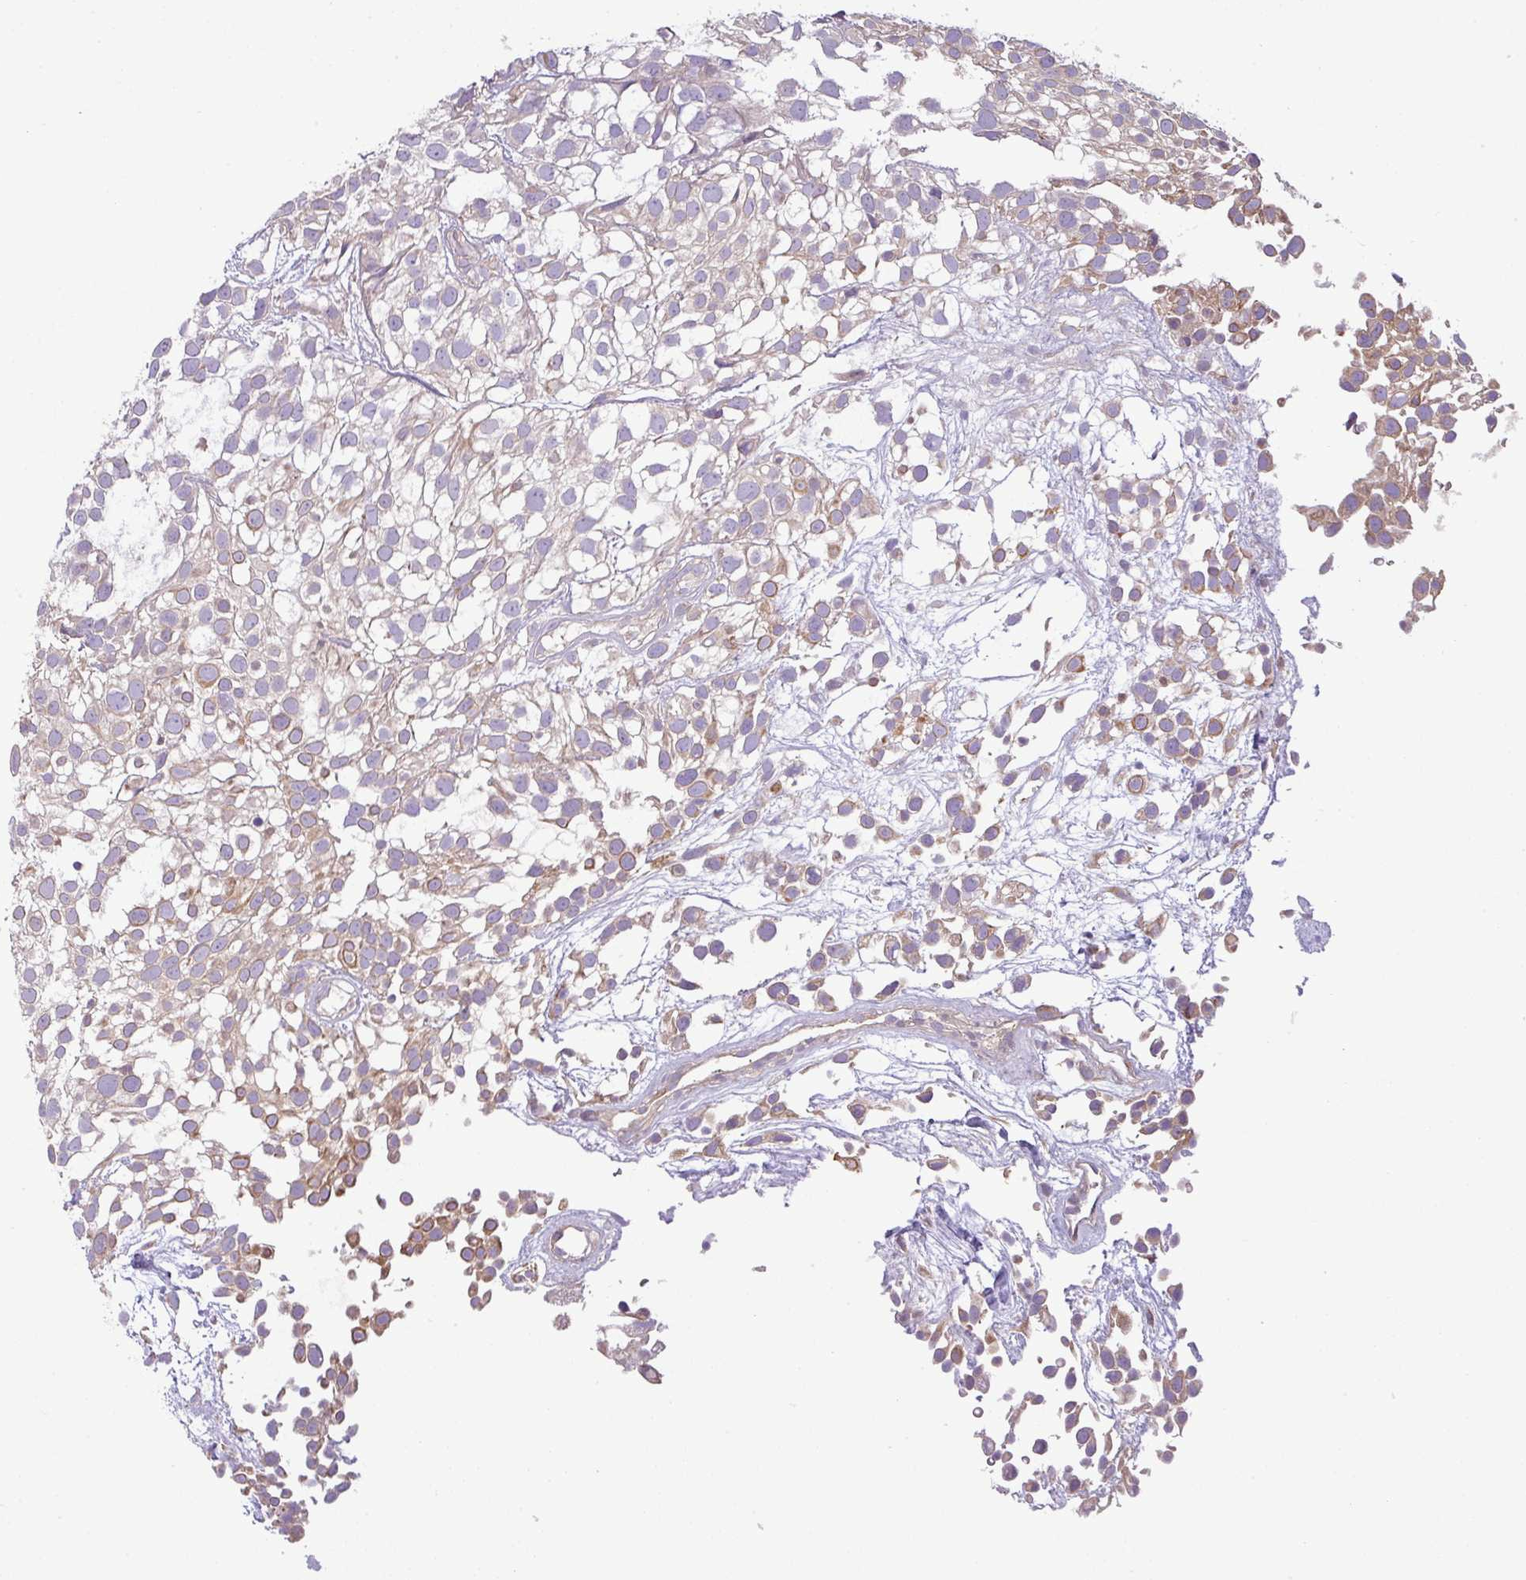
{"staining": {"intensity": "weak", "quantity": "<25%", "location": "cytoplasmic/membranous"}, "tissue": "urothelial cancer", "cell_type": "Tumor cells", "image_type": "cancer", "snomed": [{"axis": "morphology", "description": "Urothelial carcinoma, High grade"}, {"axis": "topography", "description": "Urinary bladder"}], "caption": "Tumor cells are negative for protein expression in human high-grade urothelial carcinoma. (DAB (3,3'-diaminobenzidine) immunohistochemistry visualized using brightfield microscopy, high magnification).", "gene": "LRRC74B", "patient": {"sex": "male", "age": 56}}